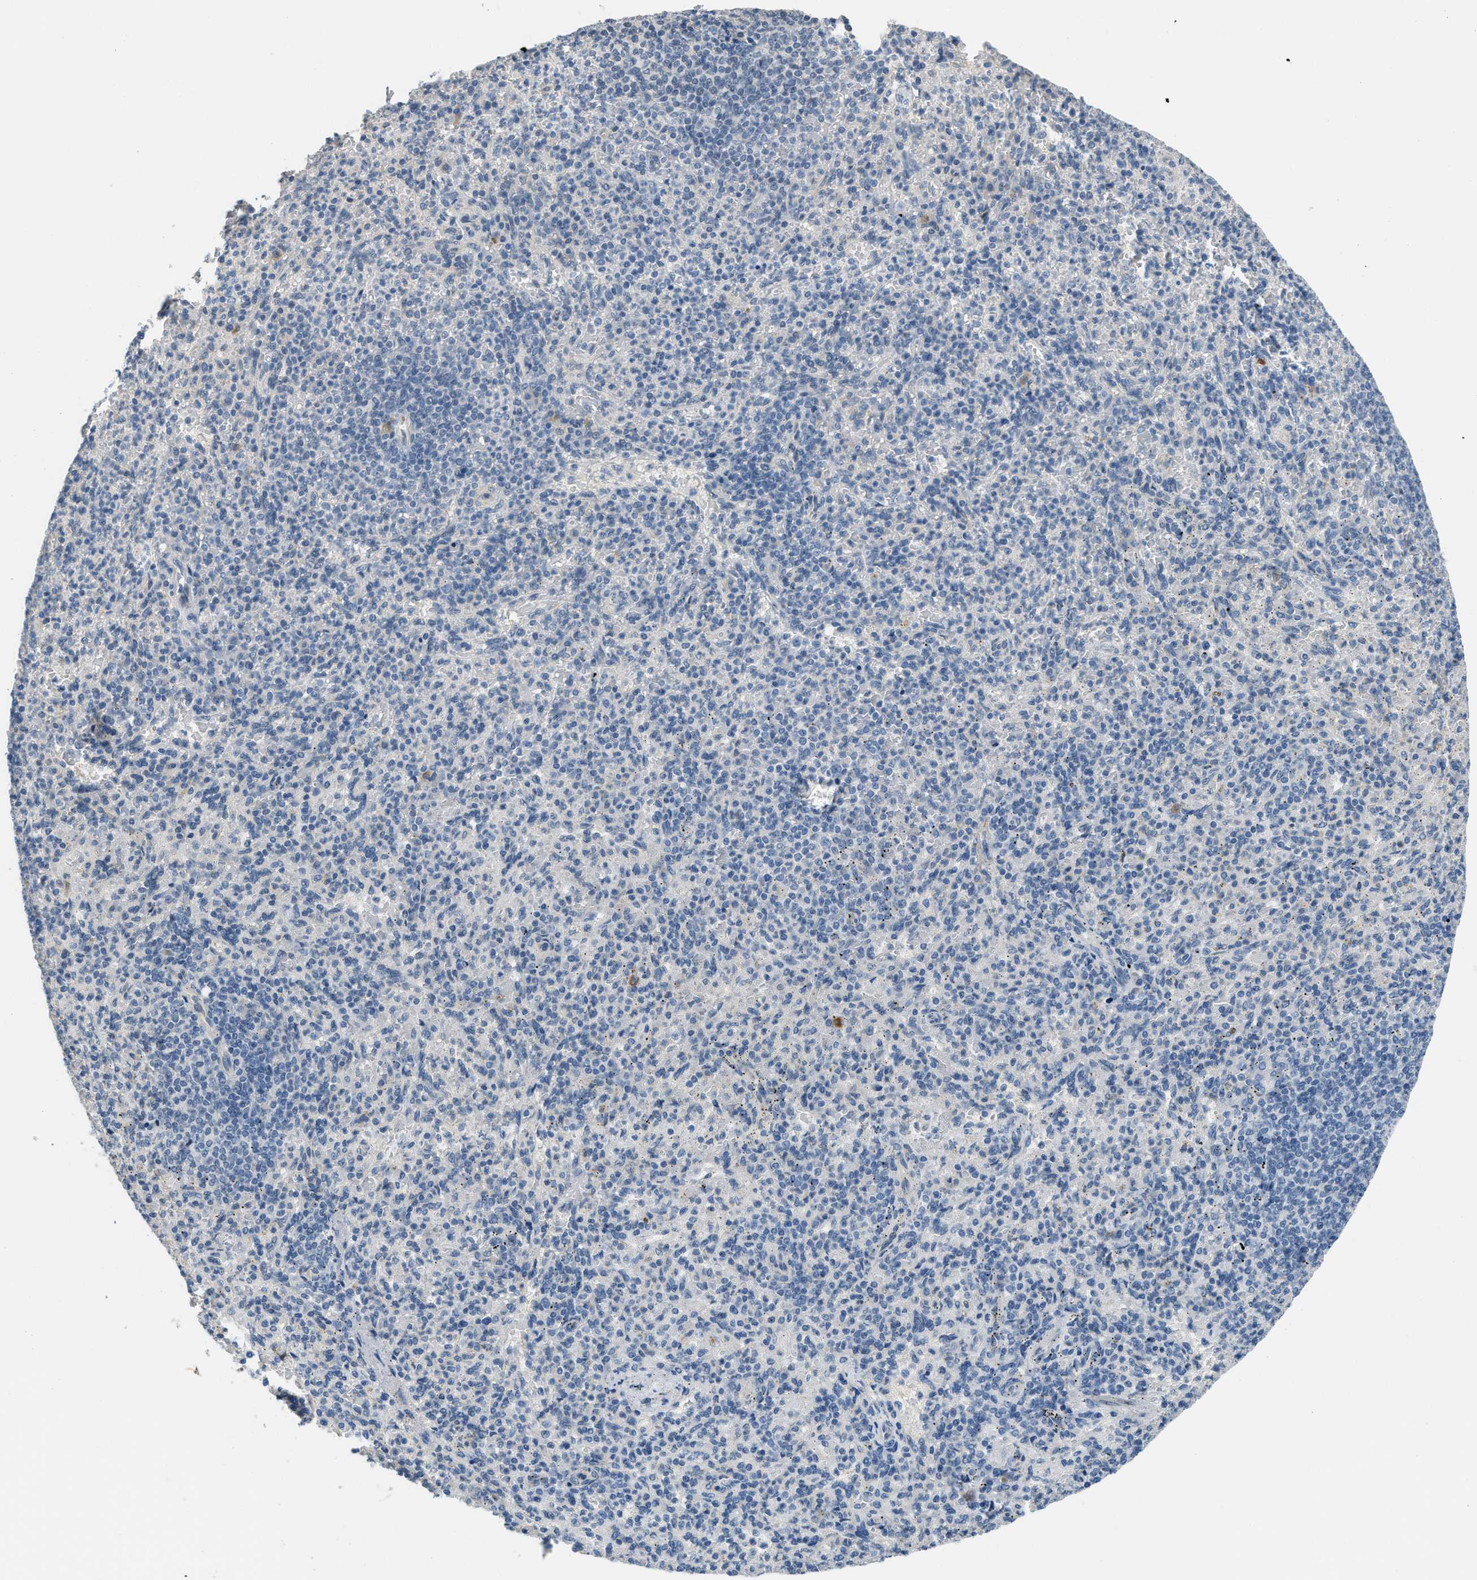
{"staining": {"intensity": "negative", "quantity": "none", "location": "none"}, "tissue": "spleen", "cell_type": "Cells in red pulp", "image_type": "normal", "snomed": [{"axis": "morphology", "description": "Normal tissue, NOS"}, {"axis": "topography", "description": "Spleen"}], "caption": "Spleen stained for a protein using IHC shows no staining cells in red pulp.", "gene": "TMEM154", "patient": {"sex": "female", "age": 74}}